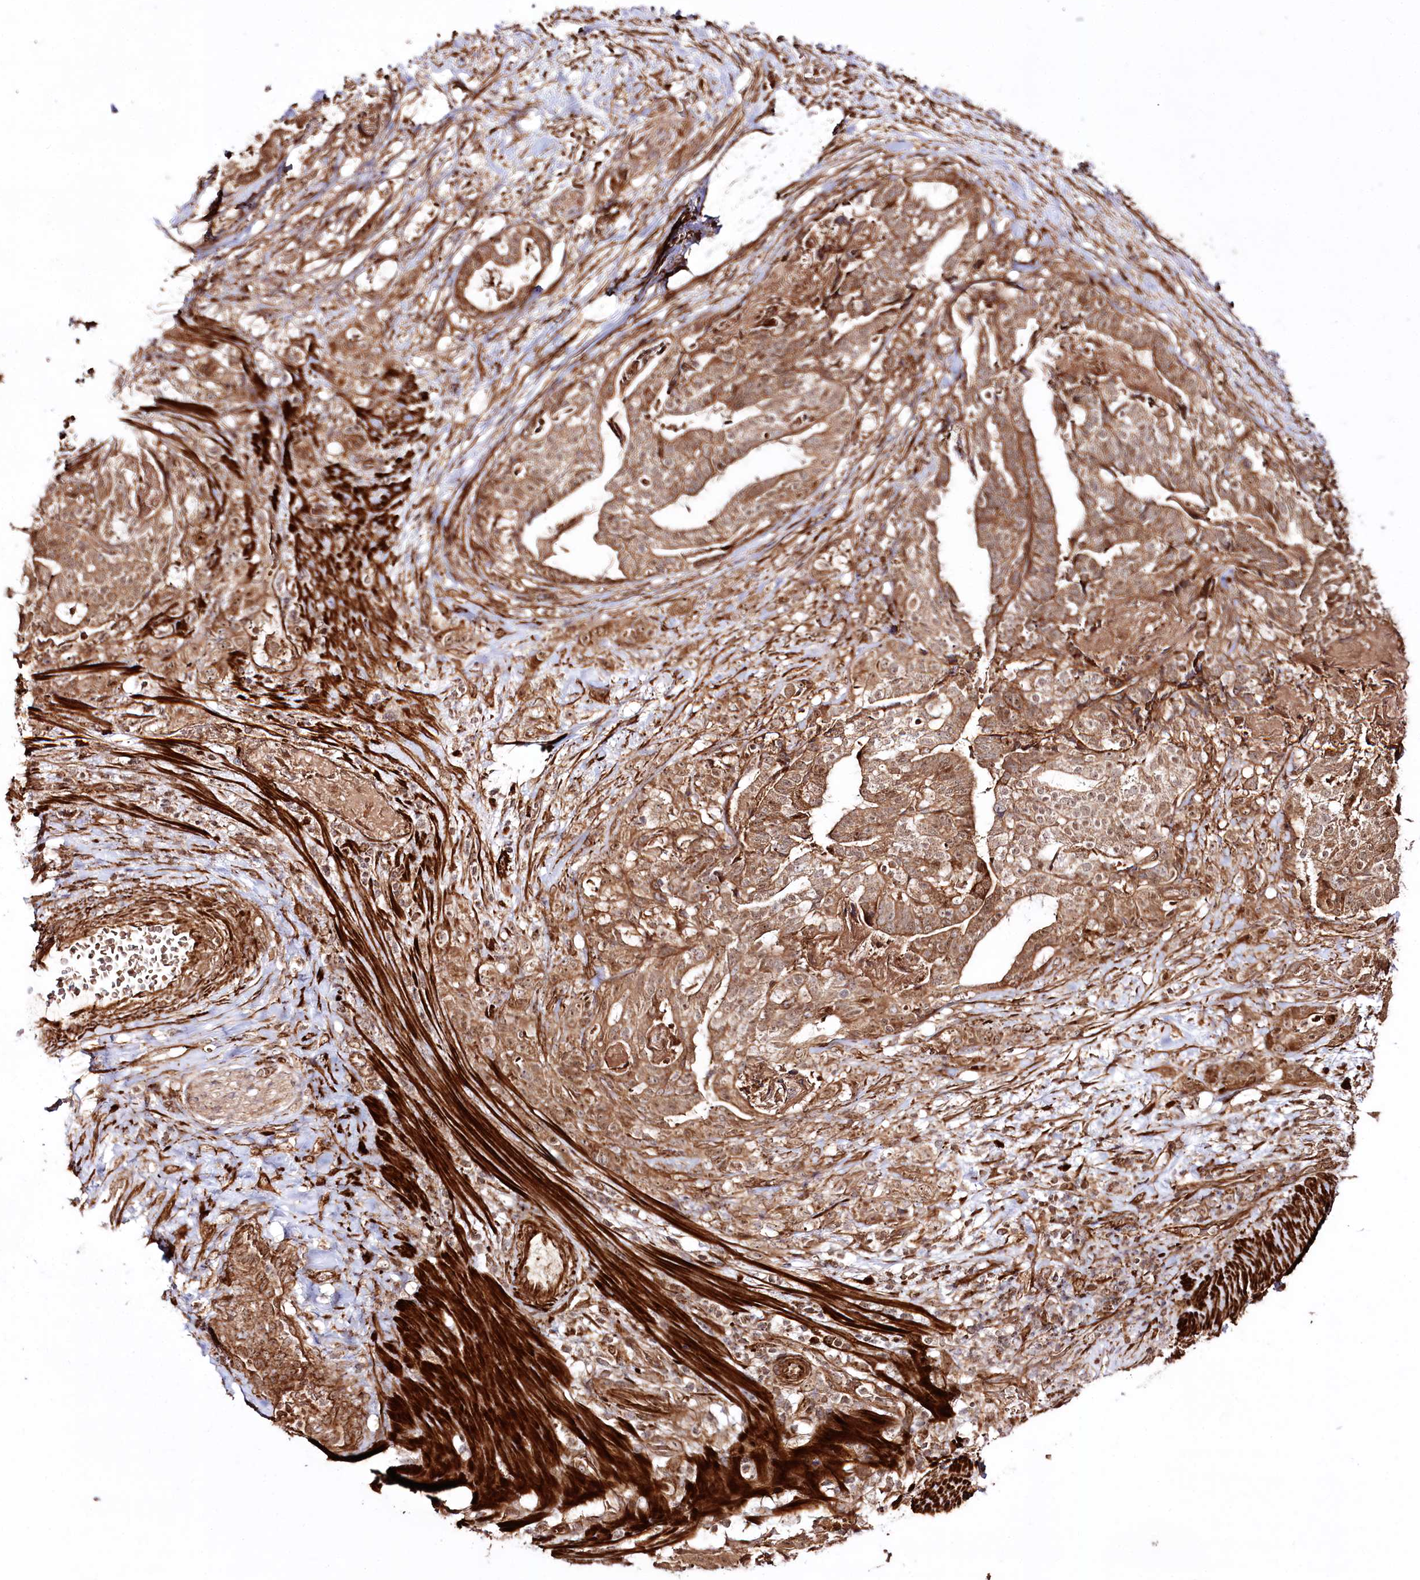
{"staining": {"intensity": "moderate", "quantity": ">75%", "location": "cytoplasmic/membranous"}, "tissue": "stomach cancer", "cell_type": "Tumor cells", "image_type": "cancer", "snomed": [{"axis": "morphology", "description": "Adenocarcinoma, NOS"}, {"axis": "topography", "description": "Stomach"}], "caption": "Brown immunohistochemical staining in stomach cancer displays moderate cytoplasmic/membranous staining in approximately >75% of tumor cells. Immunohistochemistry stains the protein in brown and the nuclei are stained blue.", "gene": "REXO2", "patient": {"sex": "male", "age": 48}}